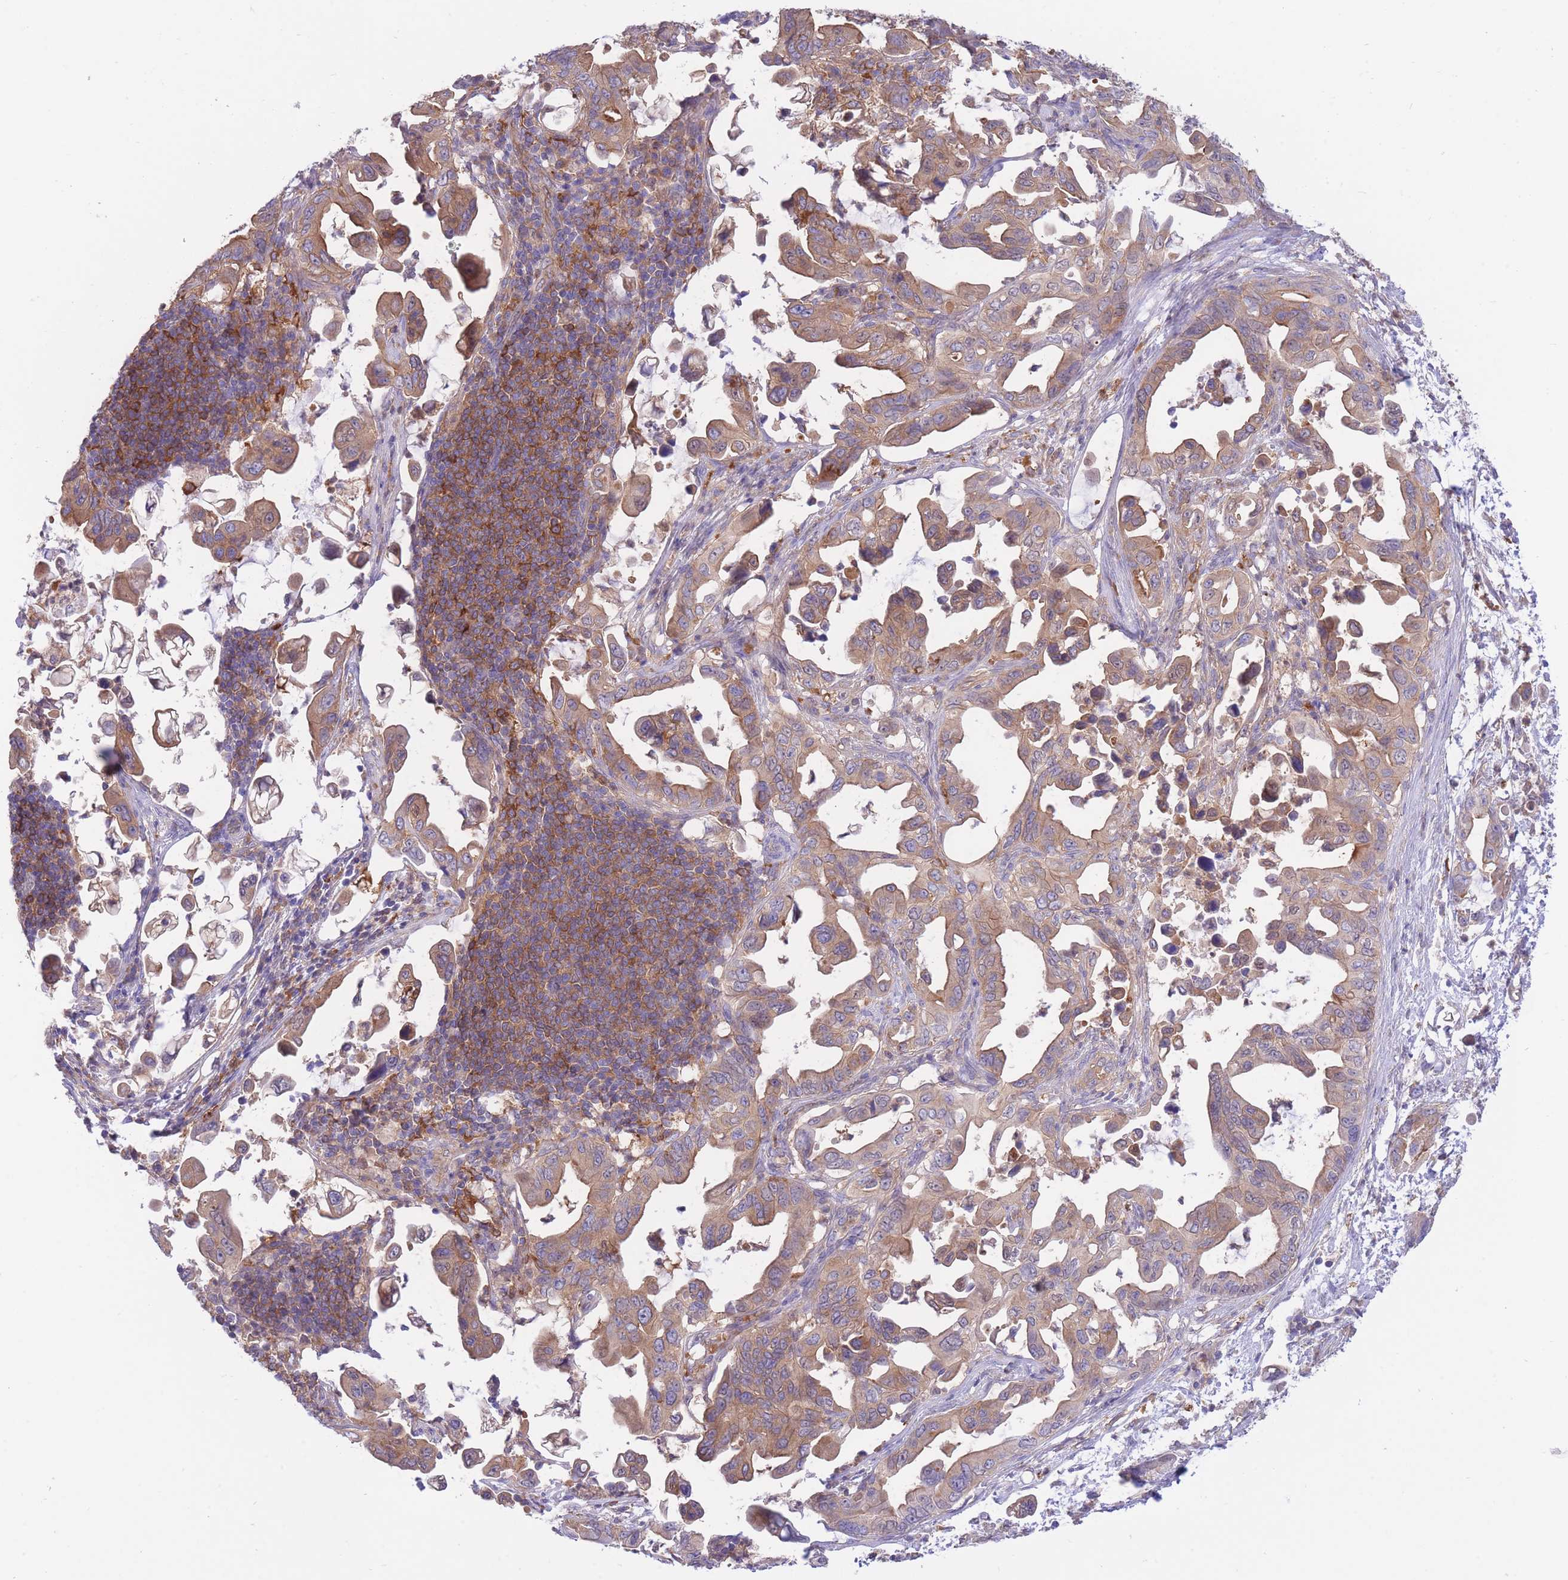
{"staining": {"intensity": "weak", "quantity": ">75%", "location": "cytoplasmic/membranous"}, "tissue": "pancreatic cancer", "cell_type": "Tumor cells", "image_type": "cancer", "snomed": [{"axis": "morphology", "description": "Adenocarcinoma, NOS"}, {"axis": "topography", "description": "Pancreas"}], "caption": "A micrograph of human pancreatic cancer (adenocarcinoma) stained for a protein demonstrates weak cytoplasmic/membranous brown staining in tumor cells.", "gene": "NAMPT", "patient": {"sex": "male", "age": 61}}